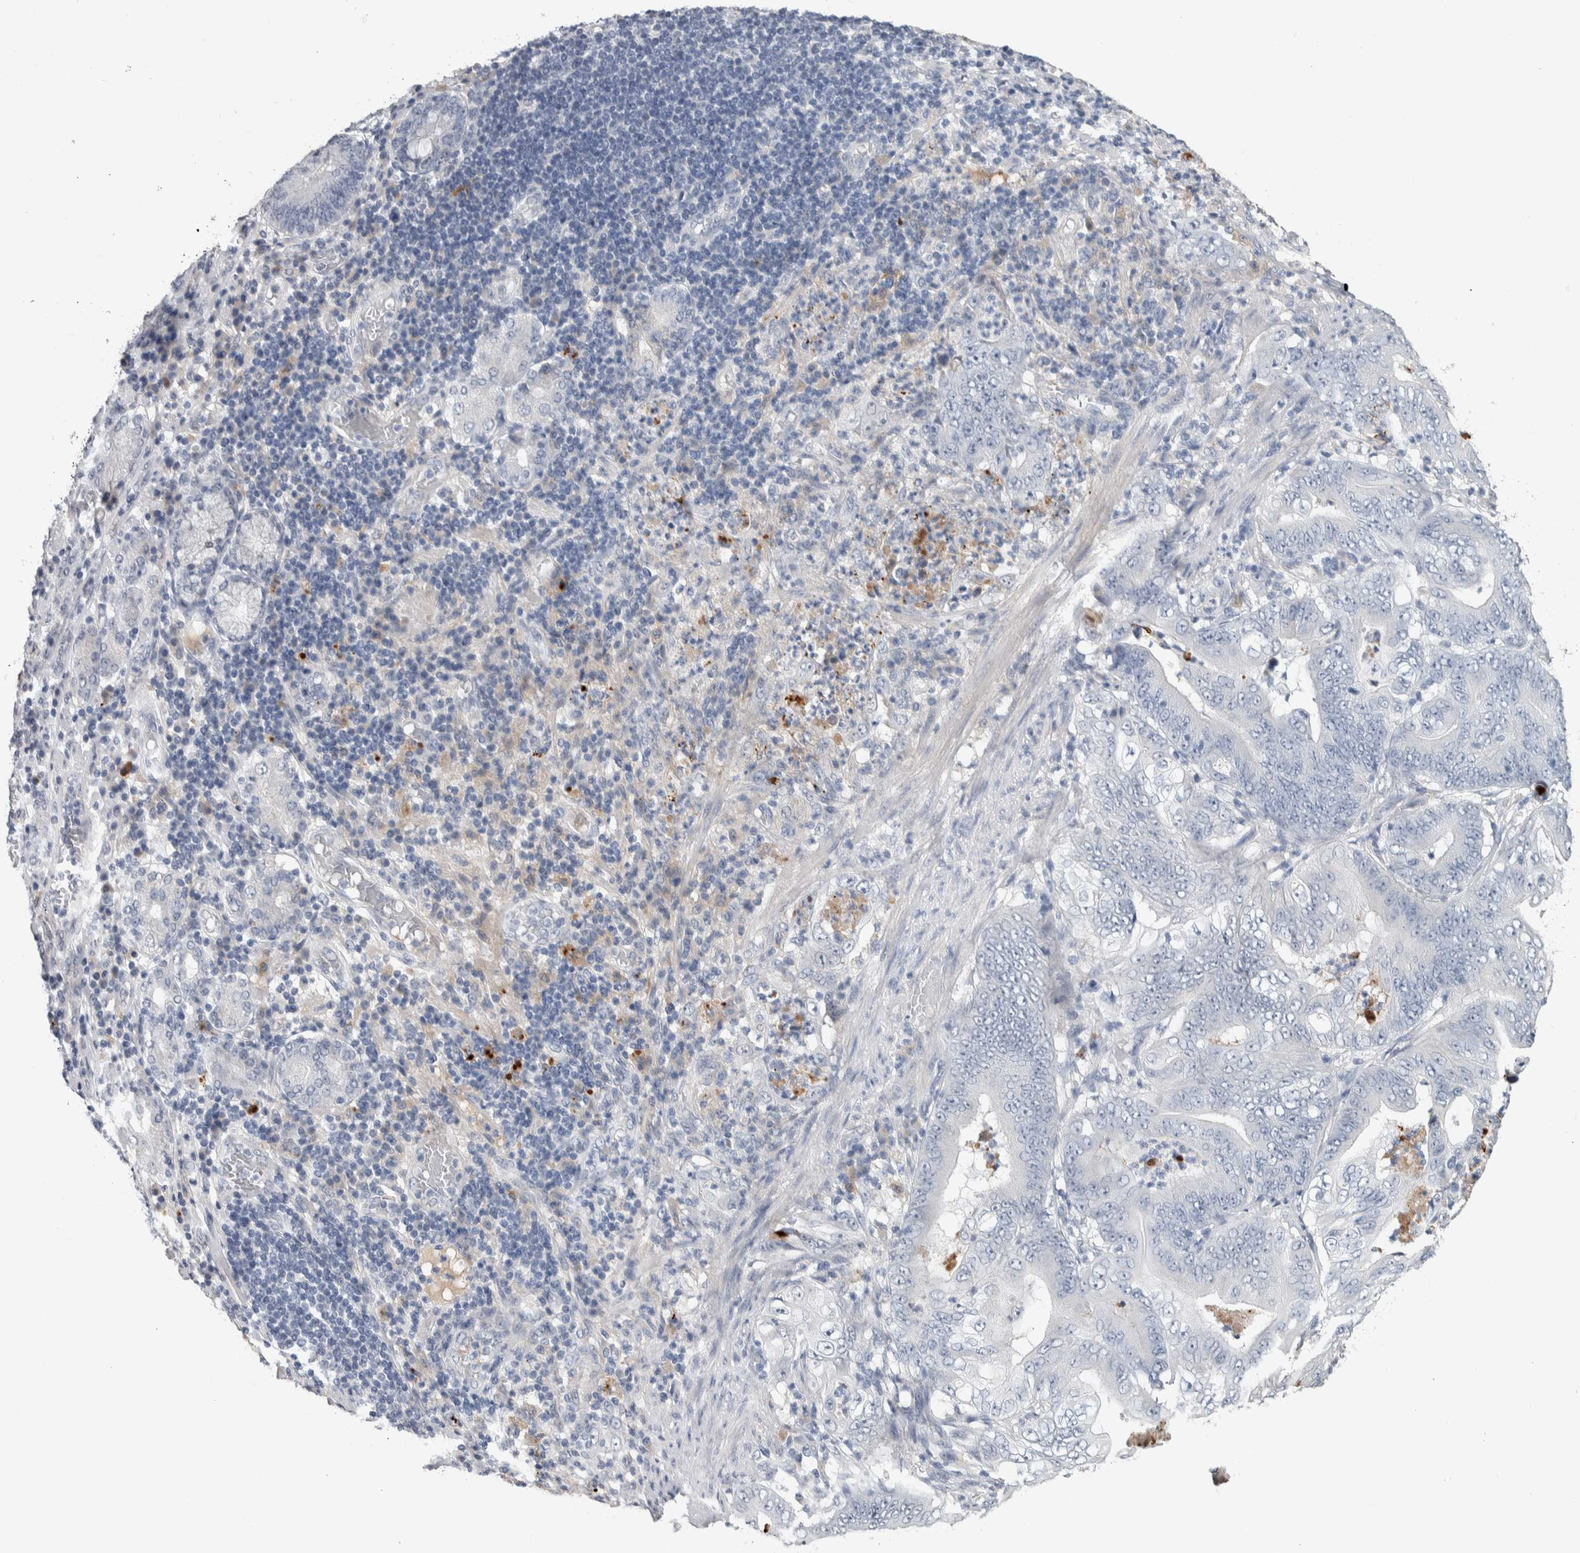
{"staining": {"intensity": "negative", "quantity": "none", "location": "none"}, "tissue": "stomach cancer", "cell_type": "Tumor cells", "image_type": "cancer", "snomed": [{"axis": "morphology", "description": "Adenocarcinoma, NOS"}, {"axis": "topography", "description": "Stomach"}], "caption": "An IHC photomicrograph of stomach cancer is shown. There is no staining in tumor cells of stomach cancer.", "gene": "TMEM102", "patient": {"sex": "female", "age": 73}}